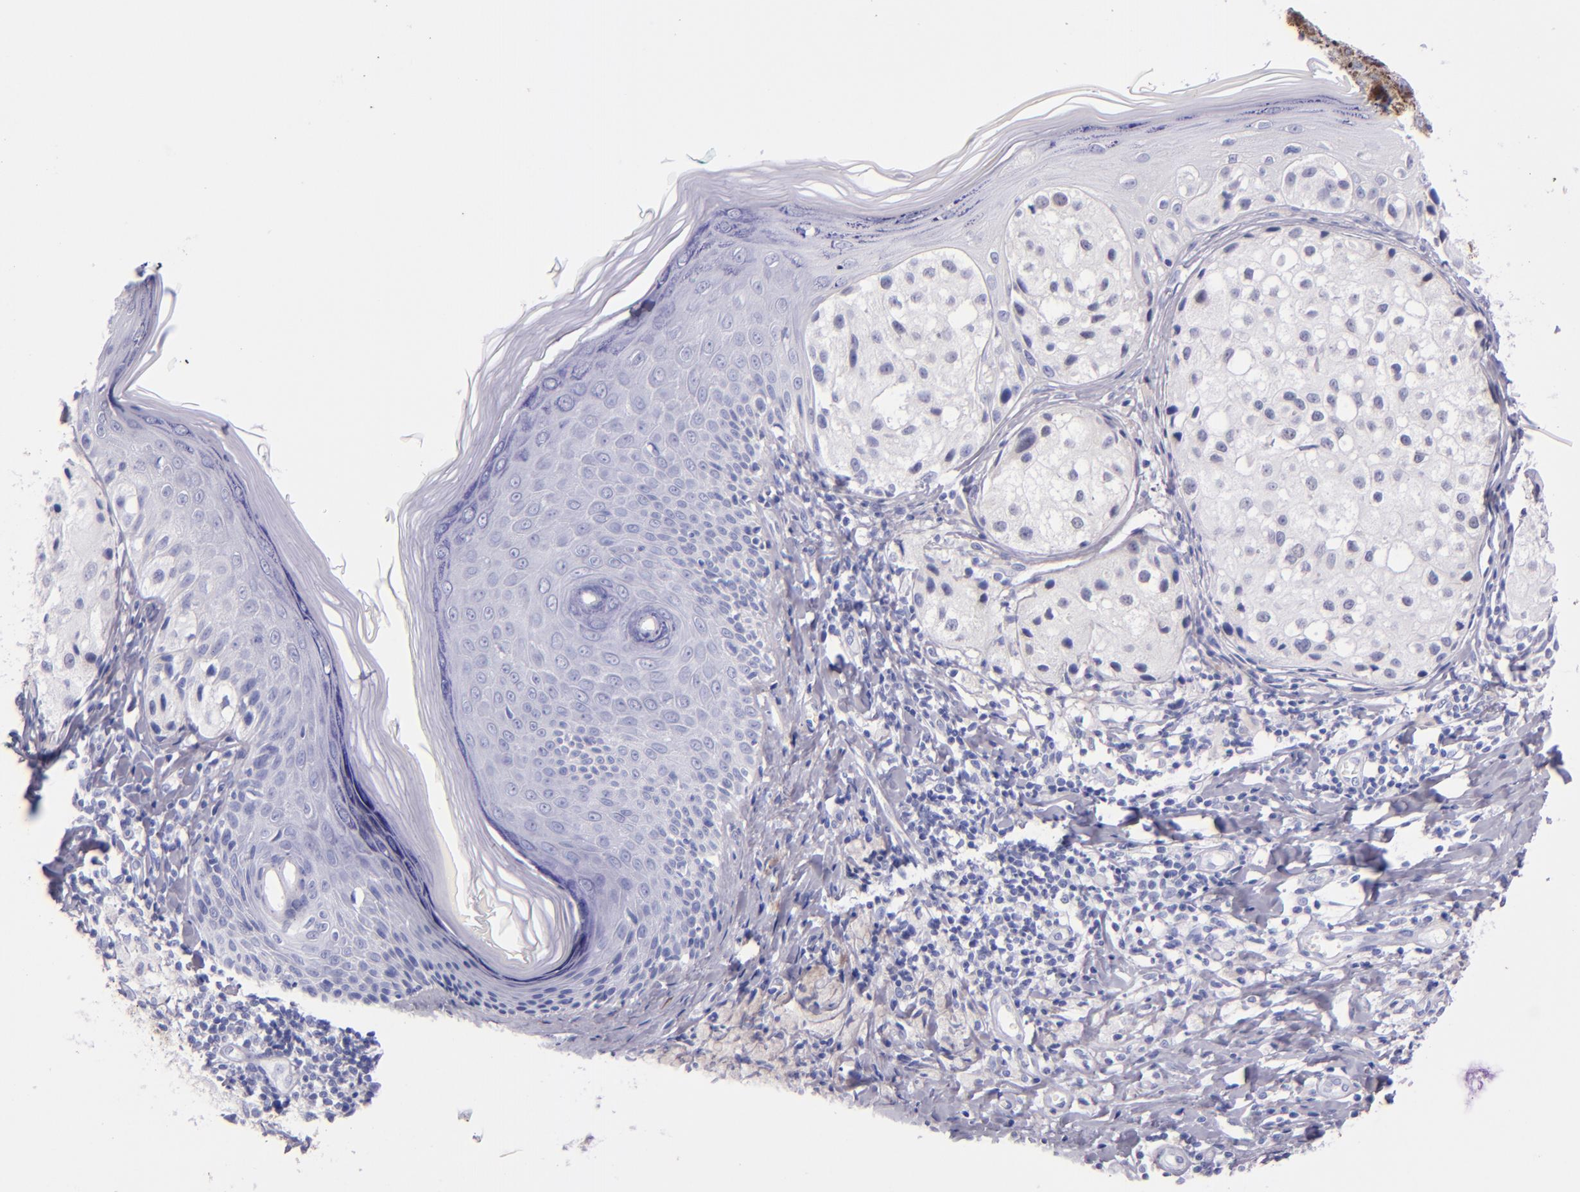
{"staining": {"intensity": "negative", "quantity": "none", "location": "none"}, "tissue": "melanoma", "cell_type": "Tumor cells", "image_type": "cancer", "snomed": [{"axis": "morphology", "description": "Malignant melanoma, NOS"}, {"axis": "topography", "description": "Skin"}], "caption": "Immunohistochemistry image of neoplastic tissue: melanoma stained with DAB shows no significant protein expression in tumor cells.", "gene": "SFTPB", "patient": {"sex": "male", "age": 23}}